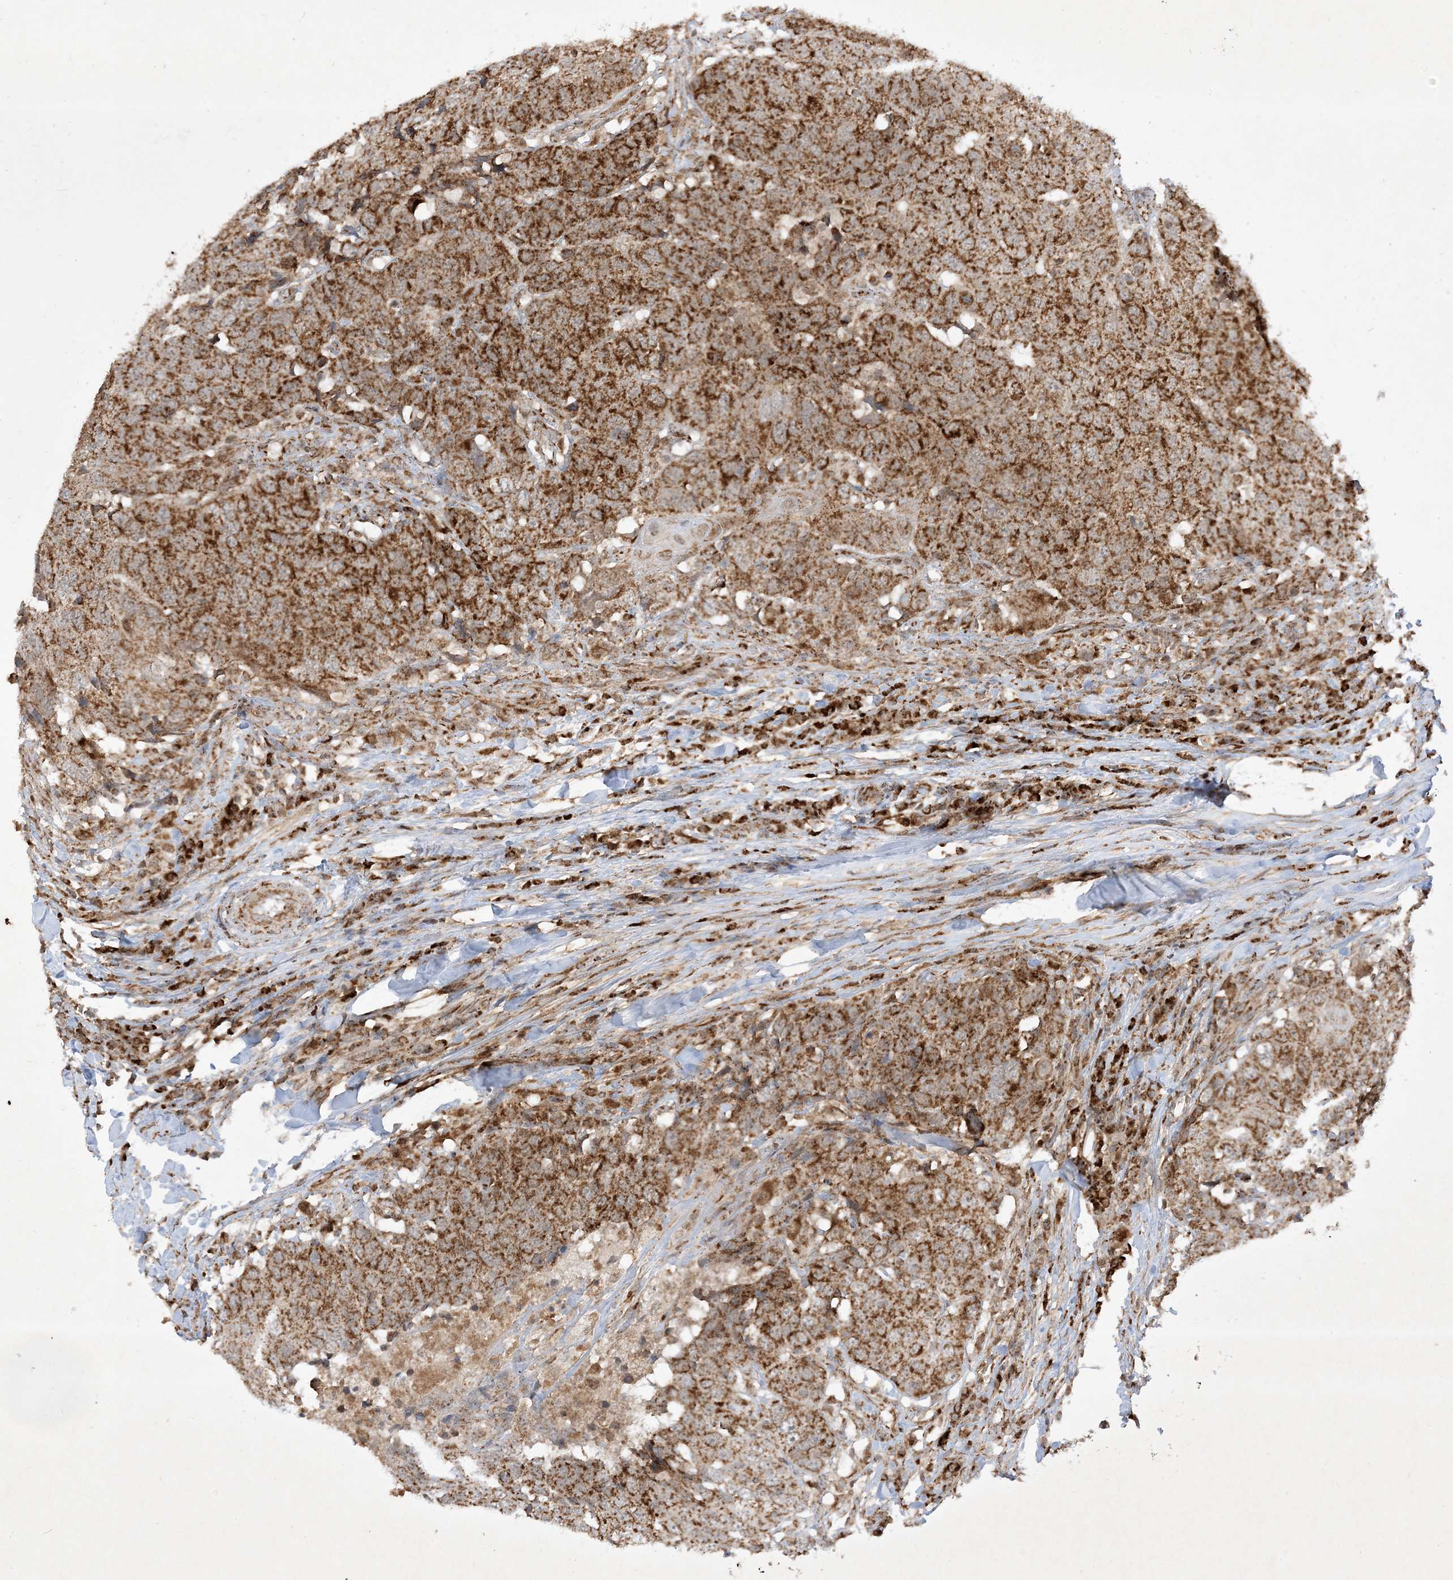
{"staining": {"intensity": "strong", "quantity": ">75%", "location": "cytoplasmic/membranous"}, "tissue": "head and neck cancer", "cell_type": "Tumor cells", "image_type": "cancer", "snomed": [{"axis": "morphology", "description": "Squamous cell carcinoma, NOS"}, {"axis": "topography", "description": "Head-Neck"}], "caption": "The micrograph exhibits staining of squamous cell carcinoma (head and neck), revealing strong cytoplasmic/membranous protein staining (brown color) within tumor cells. (Stains: DAB (3,3'-diaminobenzidine) in brown, nuclei in blue, Microscopy: brightfield microscopy at high magnification).", "gene": "NDUFAF3", "patient": {"sex": "male", "age": 66}}